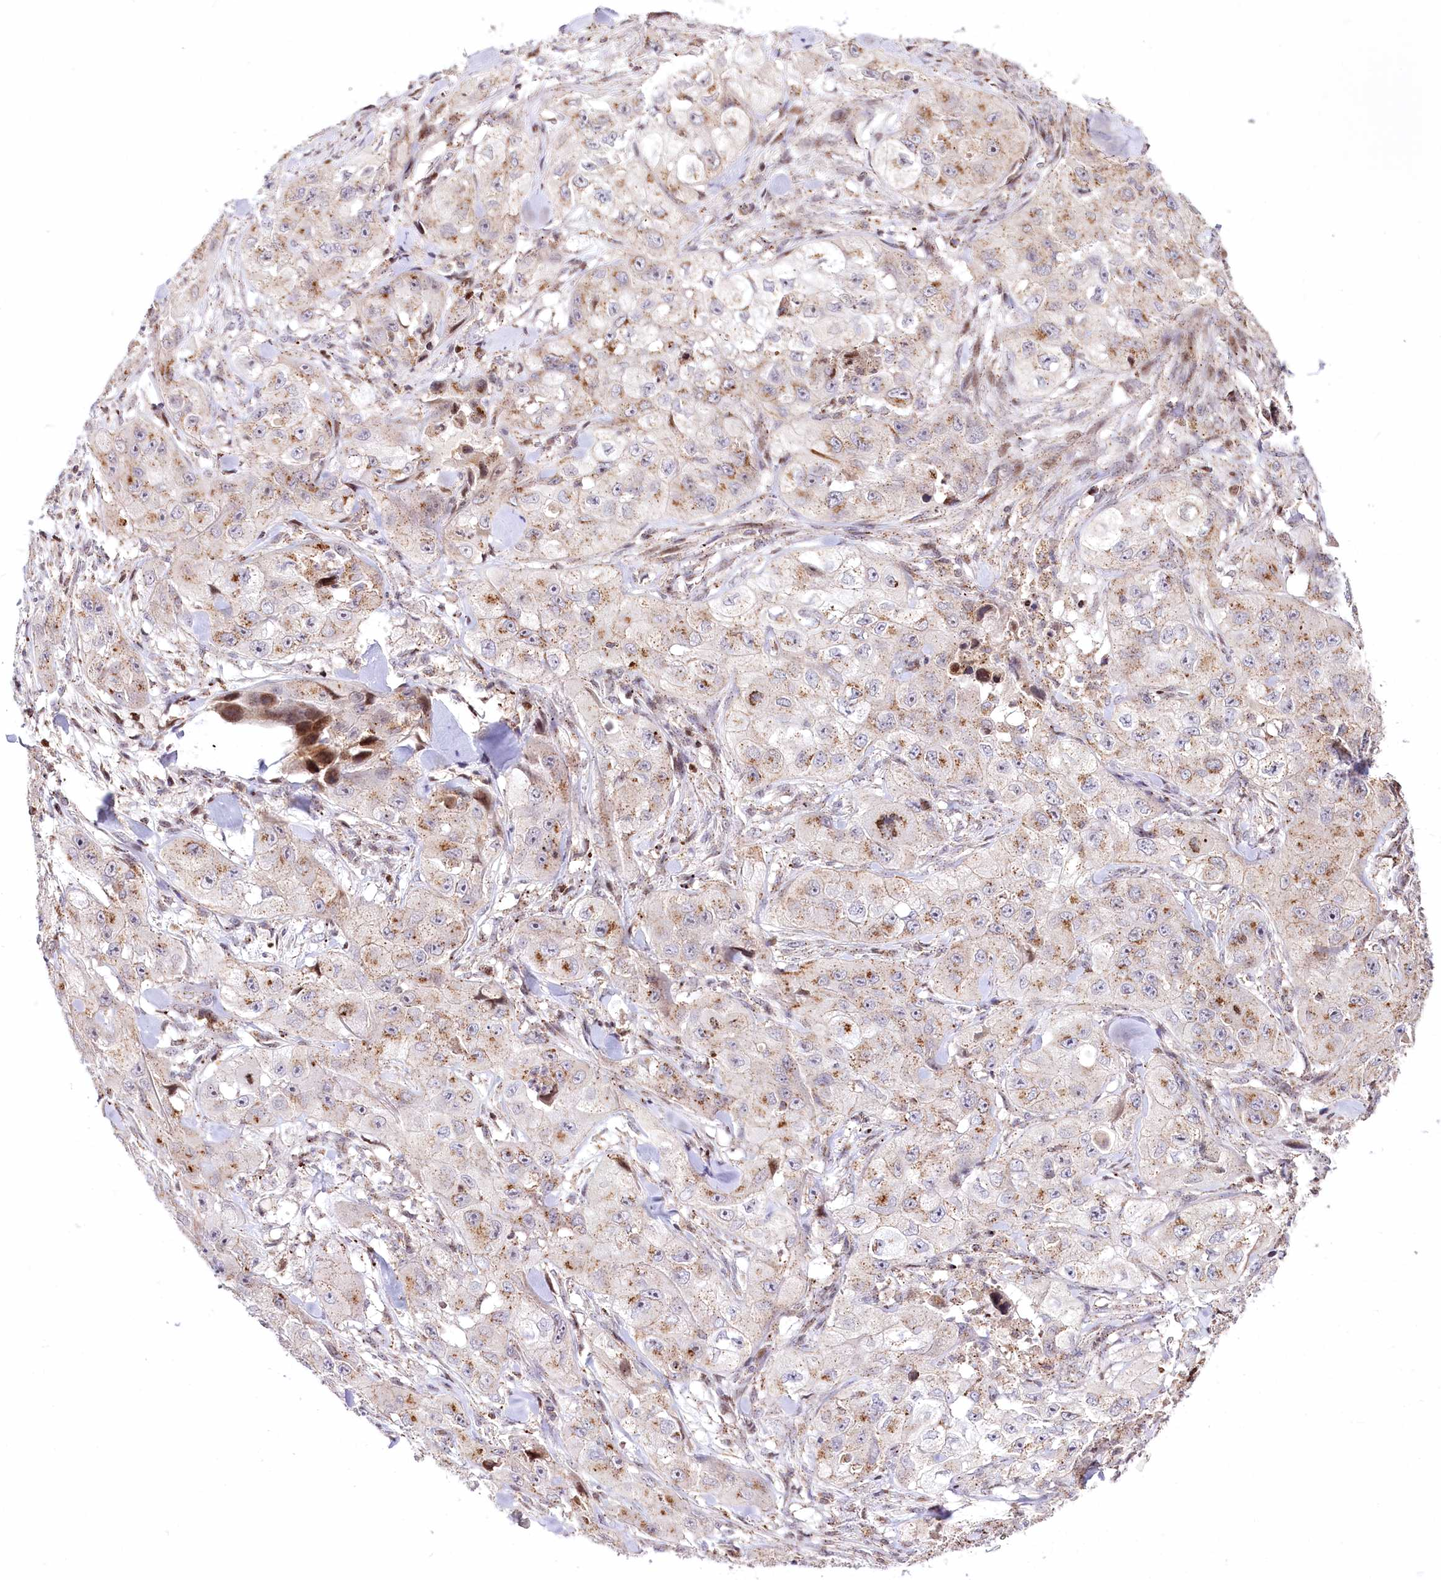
{"staining": {"intensity": "weak", "quantity": ">75%", "location": "cytoplasmic/membranous"}, "tissue": "skin cancer", "cell_type": "Tumor cells", "image_type": "cancer", "snomed": [{"axis": "morphology", "description": "Squamous cell carcinoma, NOS"}, {"axis": "topography", "description": "Skin"}, {"axis": "topography", "description": "Subcutis"}], "caption": "Immunohistochemical staining of skin cancer (squamous cell carcinoma) shows weak cytoplasmic/membranous protein positivity in approximately >75% of tumor cells.", "gene": "ZFYVE27", "patient": {"sex": "male", "age": 73}}